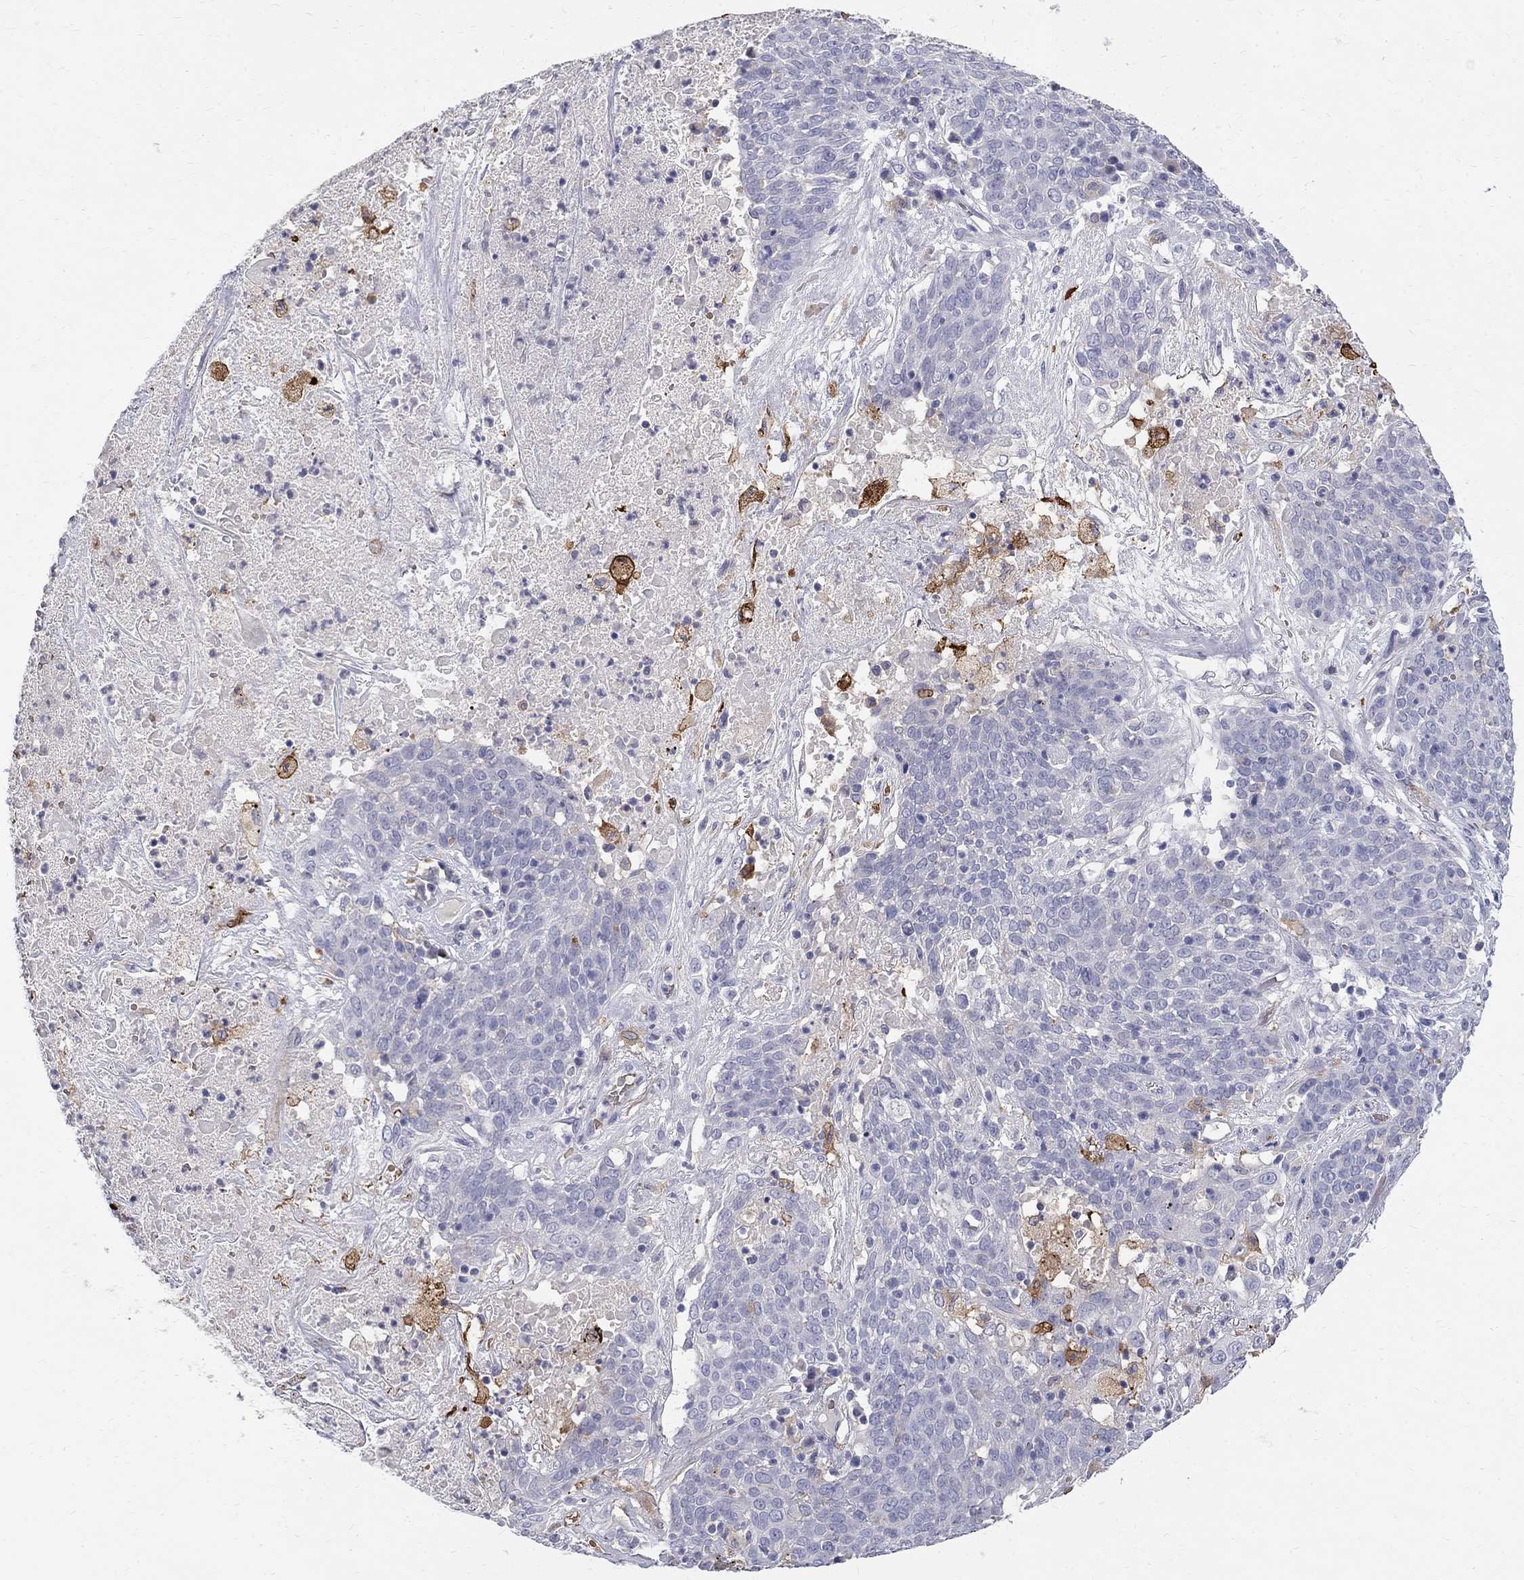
{"staining": {"intensity": "negative", "quantity": "none", "location": "none"}, "tissue": "lung cancer", "cell_type": "Tumor cells", "image_type": "cancer", "snomed": [{"axis": "morphology", "description": "Squamous cell carcinoma, NOS"}, {"axis": "topography", "description": "Lung"}], "caption": "Lung squamous cell carcinoma was stained to show a protein in brown. There is no significant expression in tumor cells. Brightfield microscopy of immunohistochemistry stained with DAB (3,3'-diaminobenzidine) (brown) and hematoxylin (blue), captured at high magnification.", "gene": "AGER", "patient": {"sex": "male", "age": 82}}